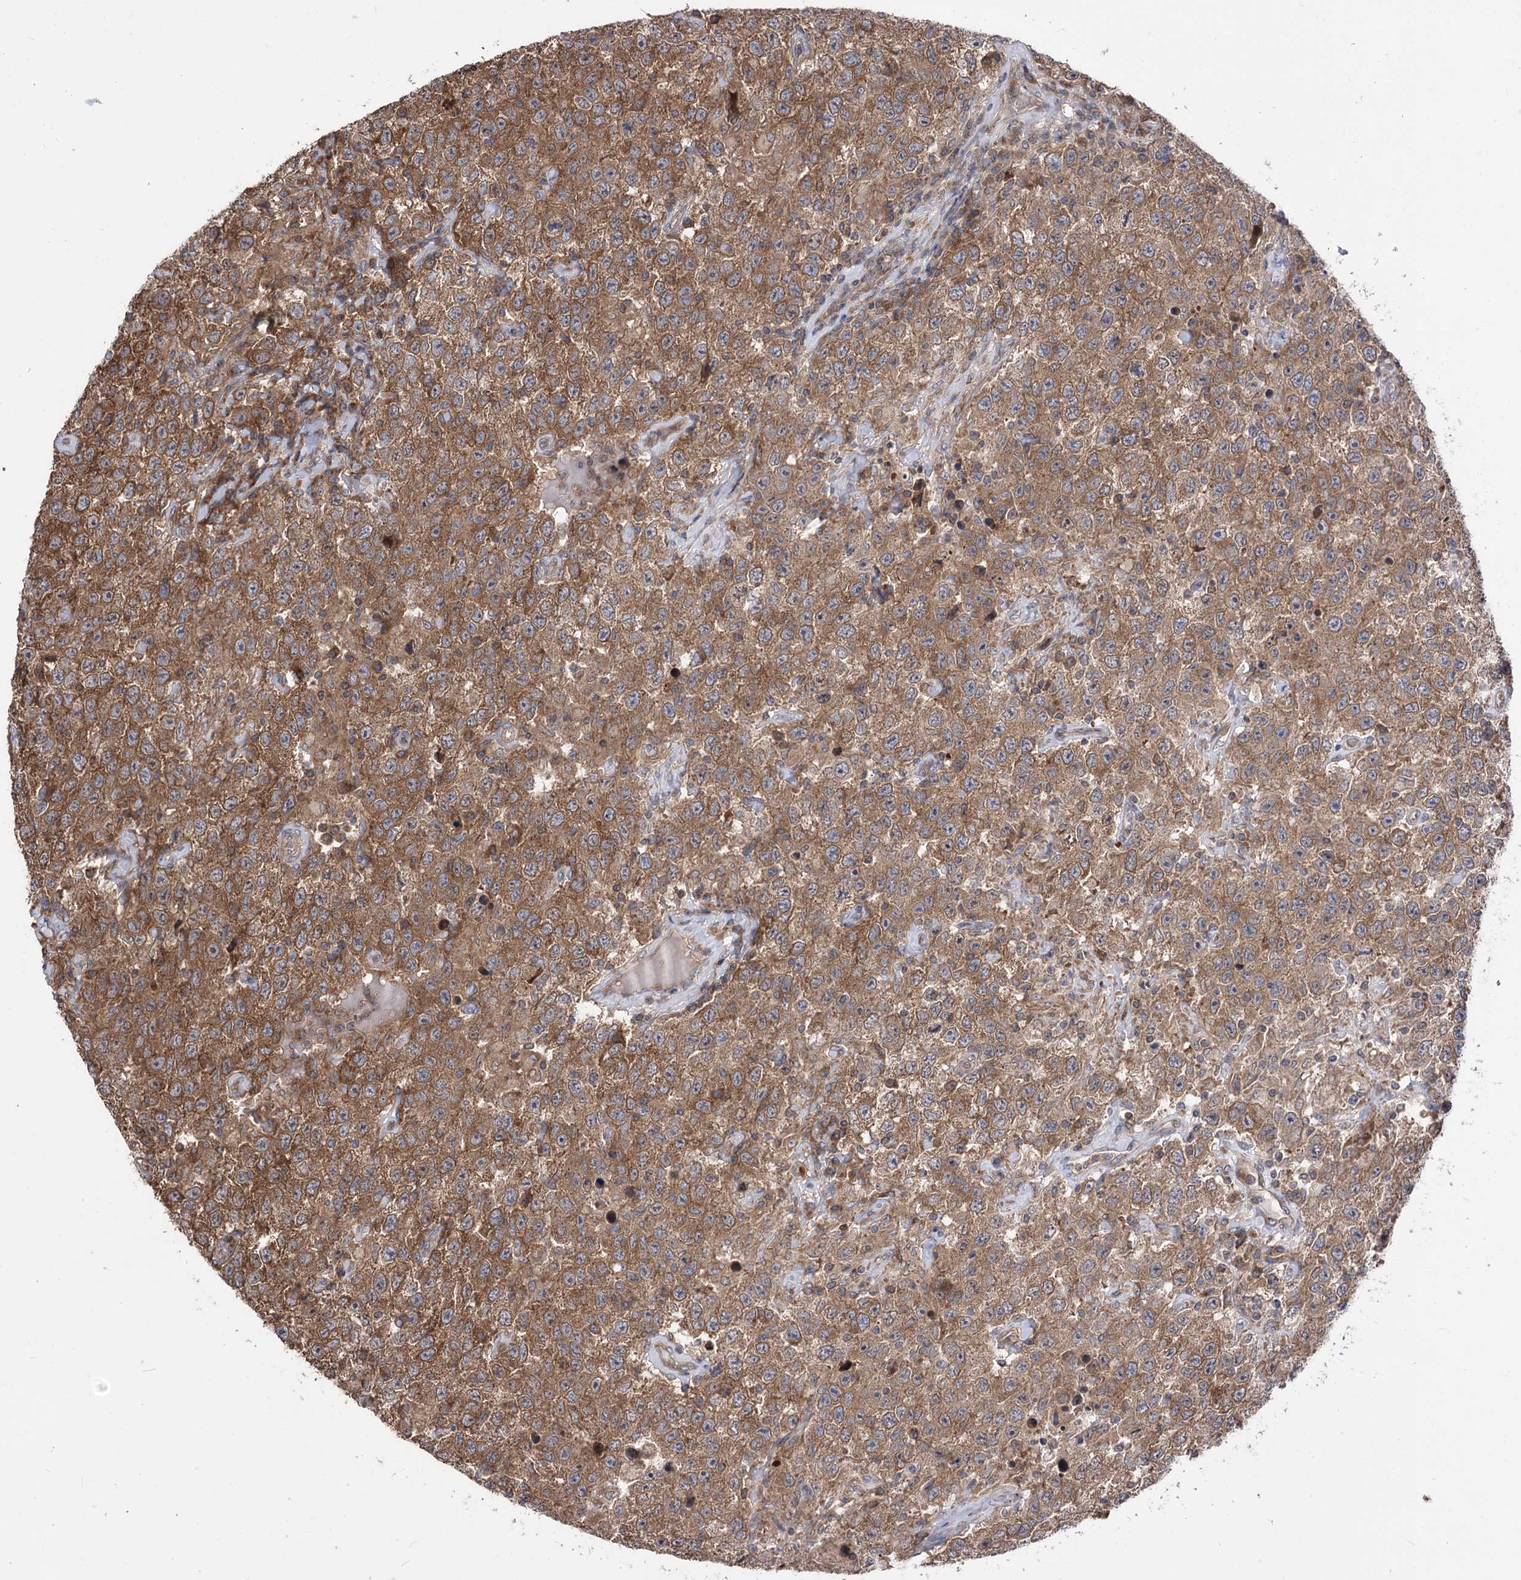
{"staining": {"intensity": "moderate", "quantity": ">75%", "location": "cytoplasmic/membranous"}, "tissue": "testis cancer", "cell_type": "Tumor cells", "image_type": "cancer", "snomed": [{"axis": "morphology", "description": "Seminoma, NOS"}, {"axis": "topography", "description": "Testis"}], "caption": "Immunohistochemistry (IHC) staining of testis seminoma, which exhibits medium levels of moderate cytoplasmic/membranous positivity in approximately >75% of tumor cells indicating moderate cytoplasmic/membranous protein staining. The staining was performed using DAB (3,3'-diaminobenzidine) (brown) for protein detection and nuclei were counterstained in hematoxylin (blue).", "gene": "XYLB", "patient": {"sex": "male", "age": 41}}